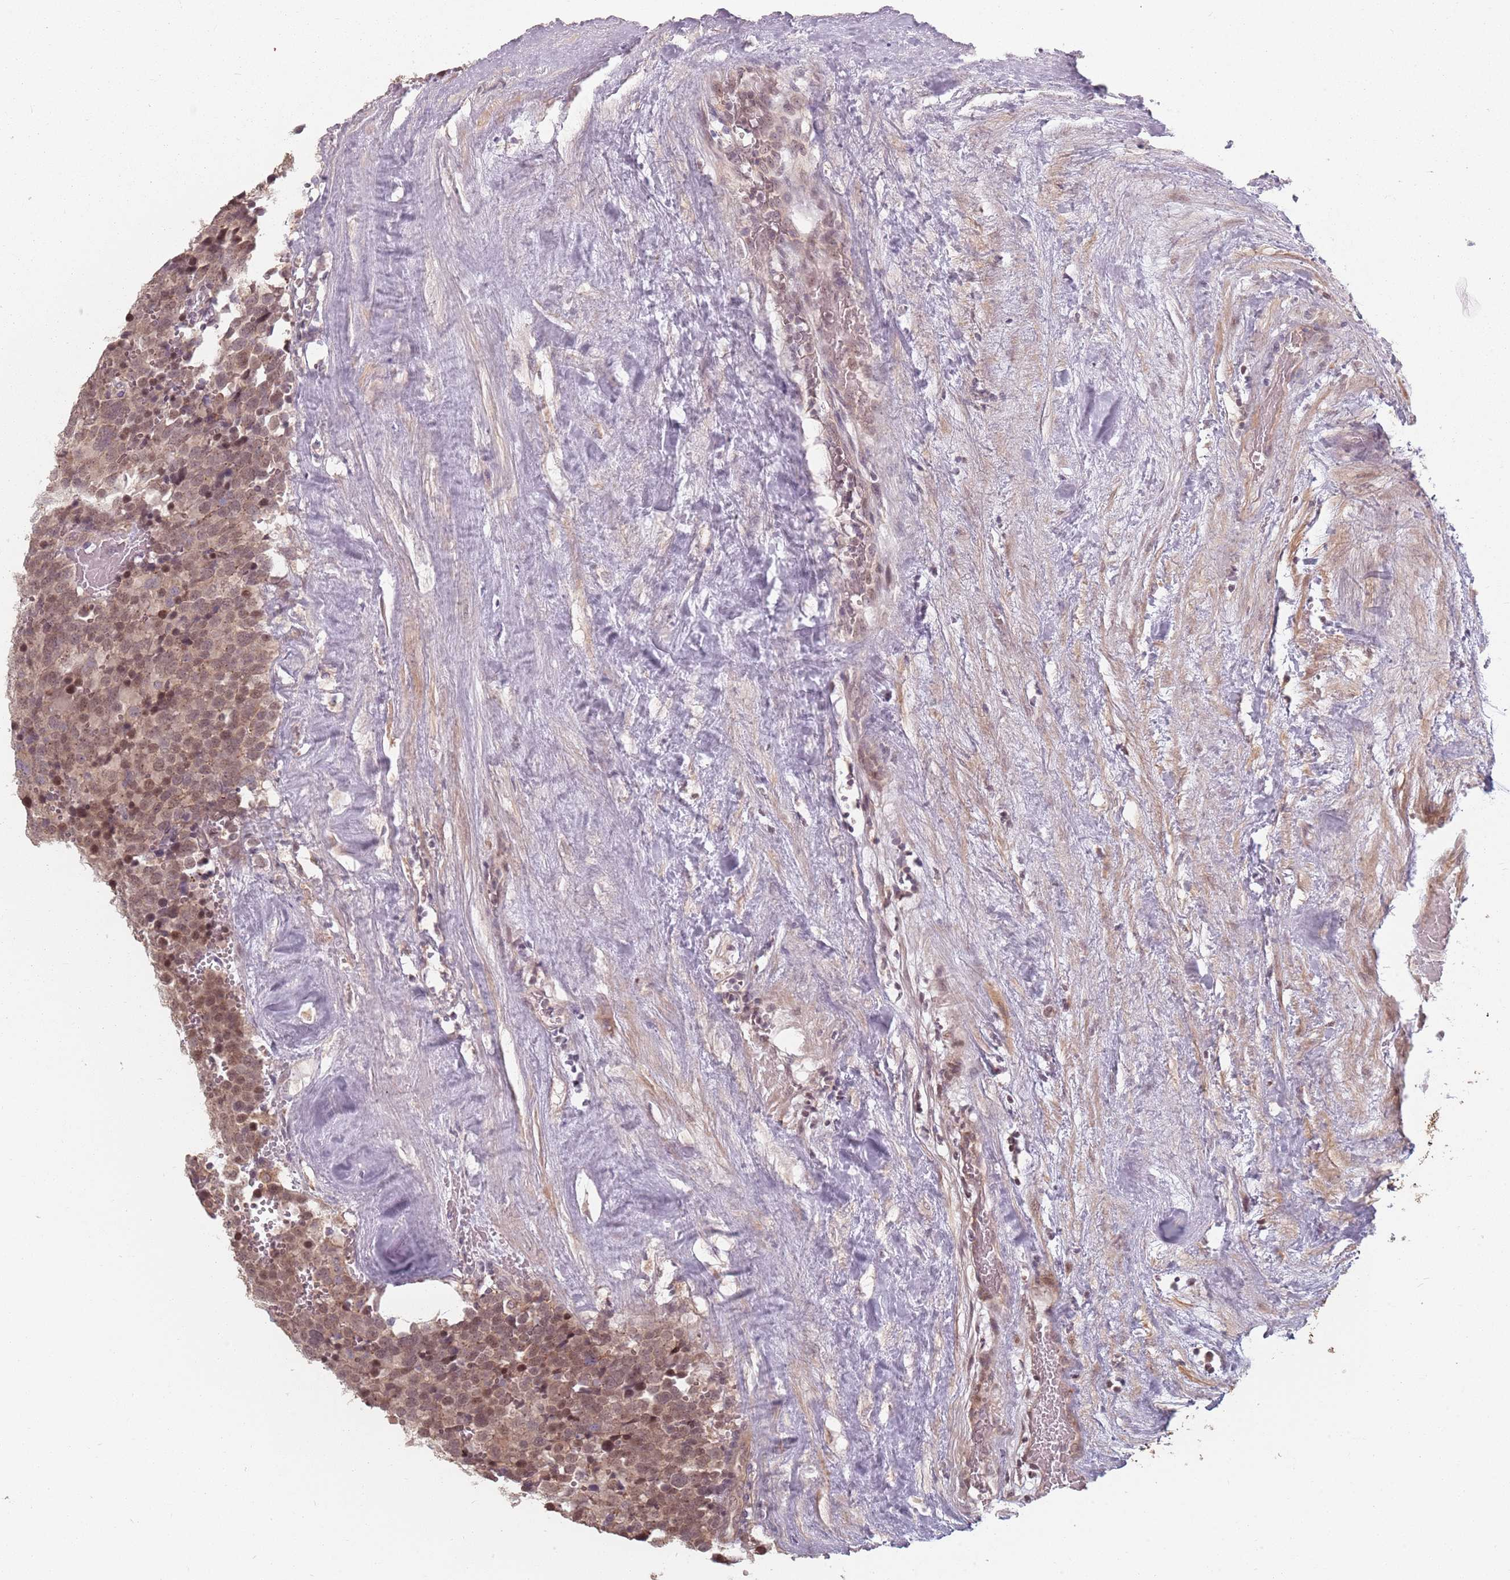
{"staining": {"intensity": "moderate", "quantity": ">75%", "location": "cytoplasmic/membranous,nuclear"}, "tissue": "testis cancer", "cell_type": "Tumor cells", "image_type": "cancer", "snomed": [{"axis": "morphology", "description": "Seminoma, NOS"}, {"axis": "topography", "description": "Testis"}], "caption": "Testis cancer (seminoma) stained for a protein displays moderate cytoplasmic/membranous and nuclear positivity in tumor cells. Ihc stains the protein of interest in brown and the nuclei are stained blue.", "gene": "VPS52", "patient": {"sex": "male", "age": 71}}